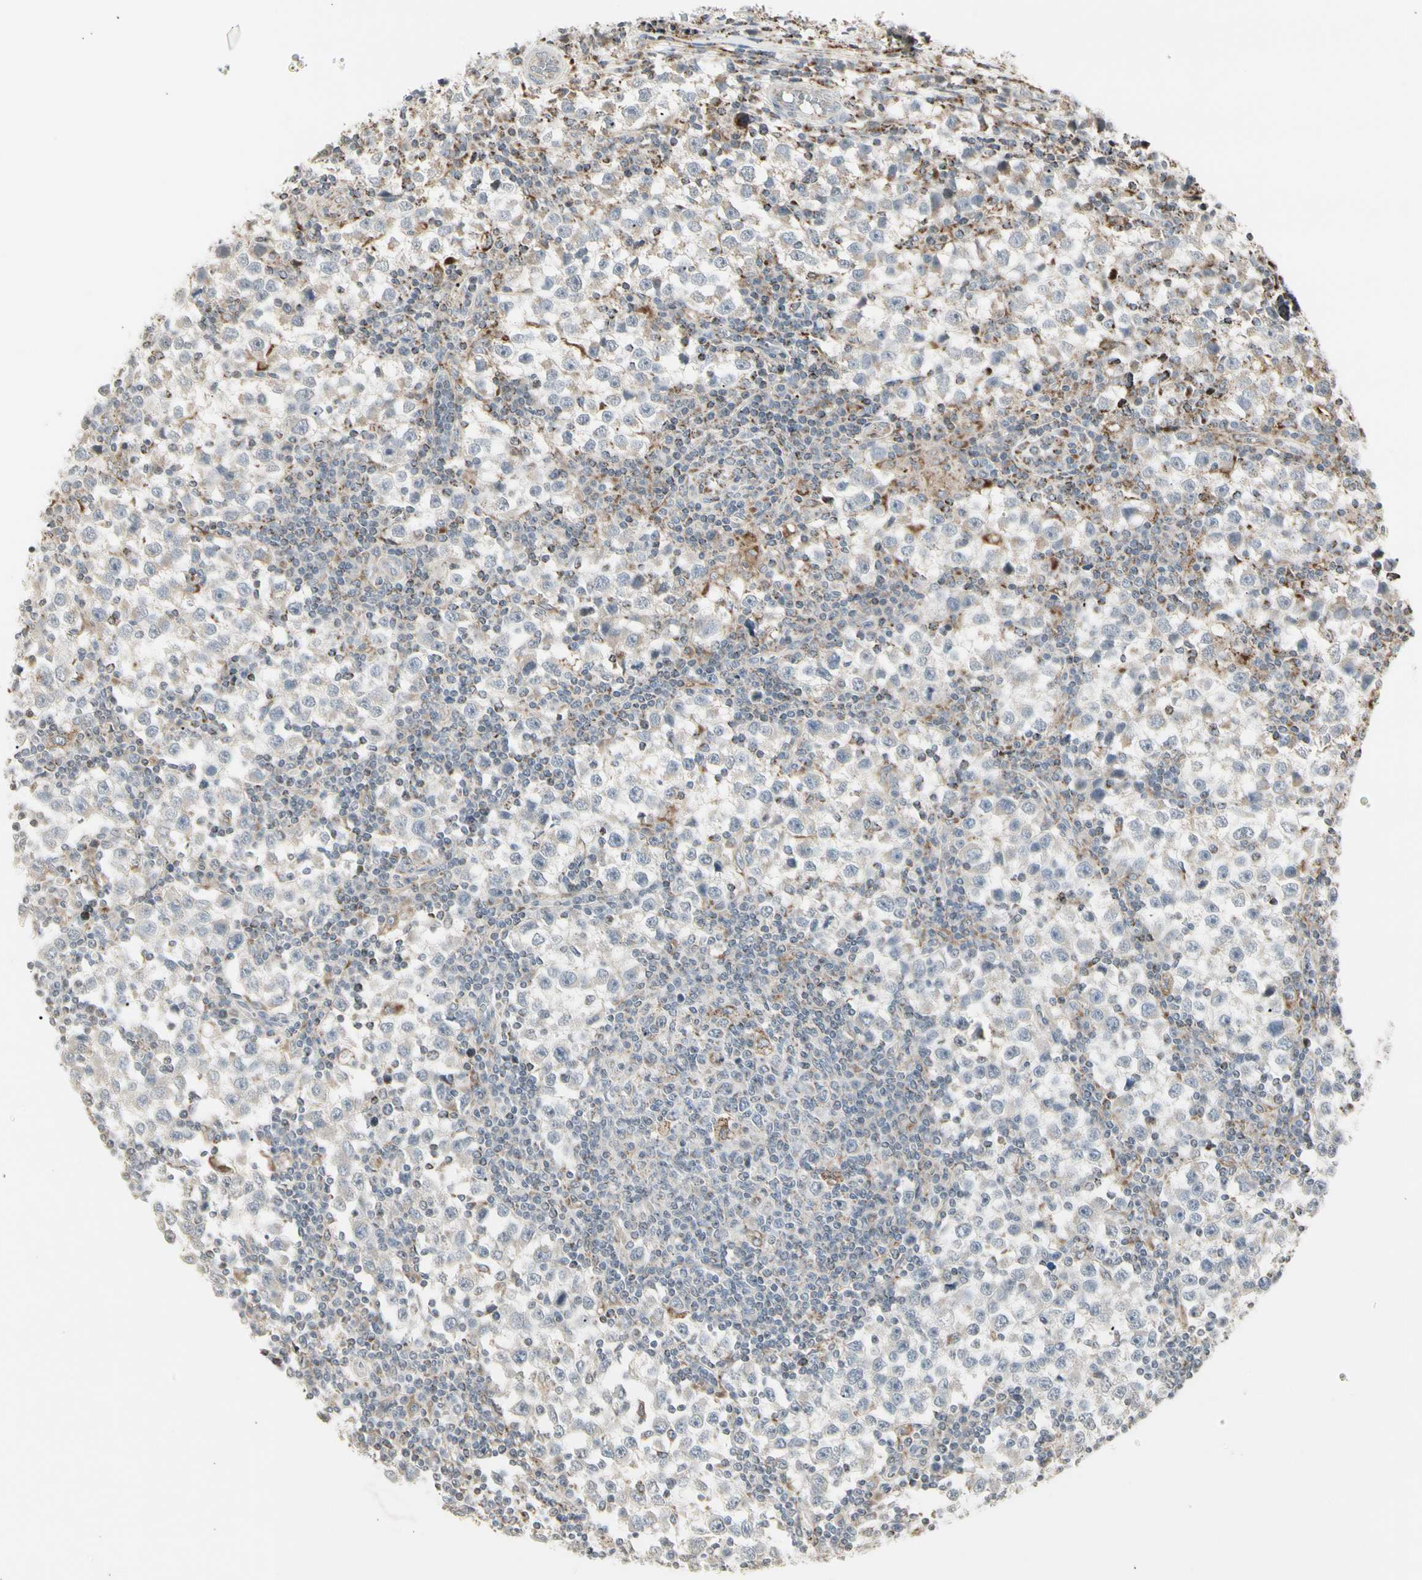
{"staining": {"intensity": "moderate", "quantity": "<25%", "location": "cytoplasmic/membranous"}, "tissue": "testis cancer", "cell_type": "Tumor cells", "image_type": "cancer", "snomed": [{"axis": "morphology", "description": "Seminoma, NOS"}, {"axis": "topography", "description": "Testis"}], "caption": "A high-resolution histopathology image shows immunohistochemistry (IHC) staining of testis cancer (seminoma), which shows moderate cytoplasmic/membranous expression in about <25% of tumor cells. (brown staining indicates protein expression, while blue staining denotes nuclei).", "gene": "TMEM176A", "patient": {"sex": "male", "age": 65}}